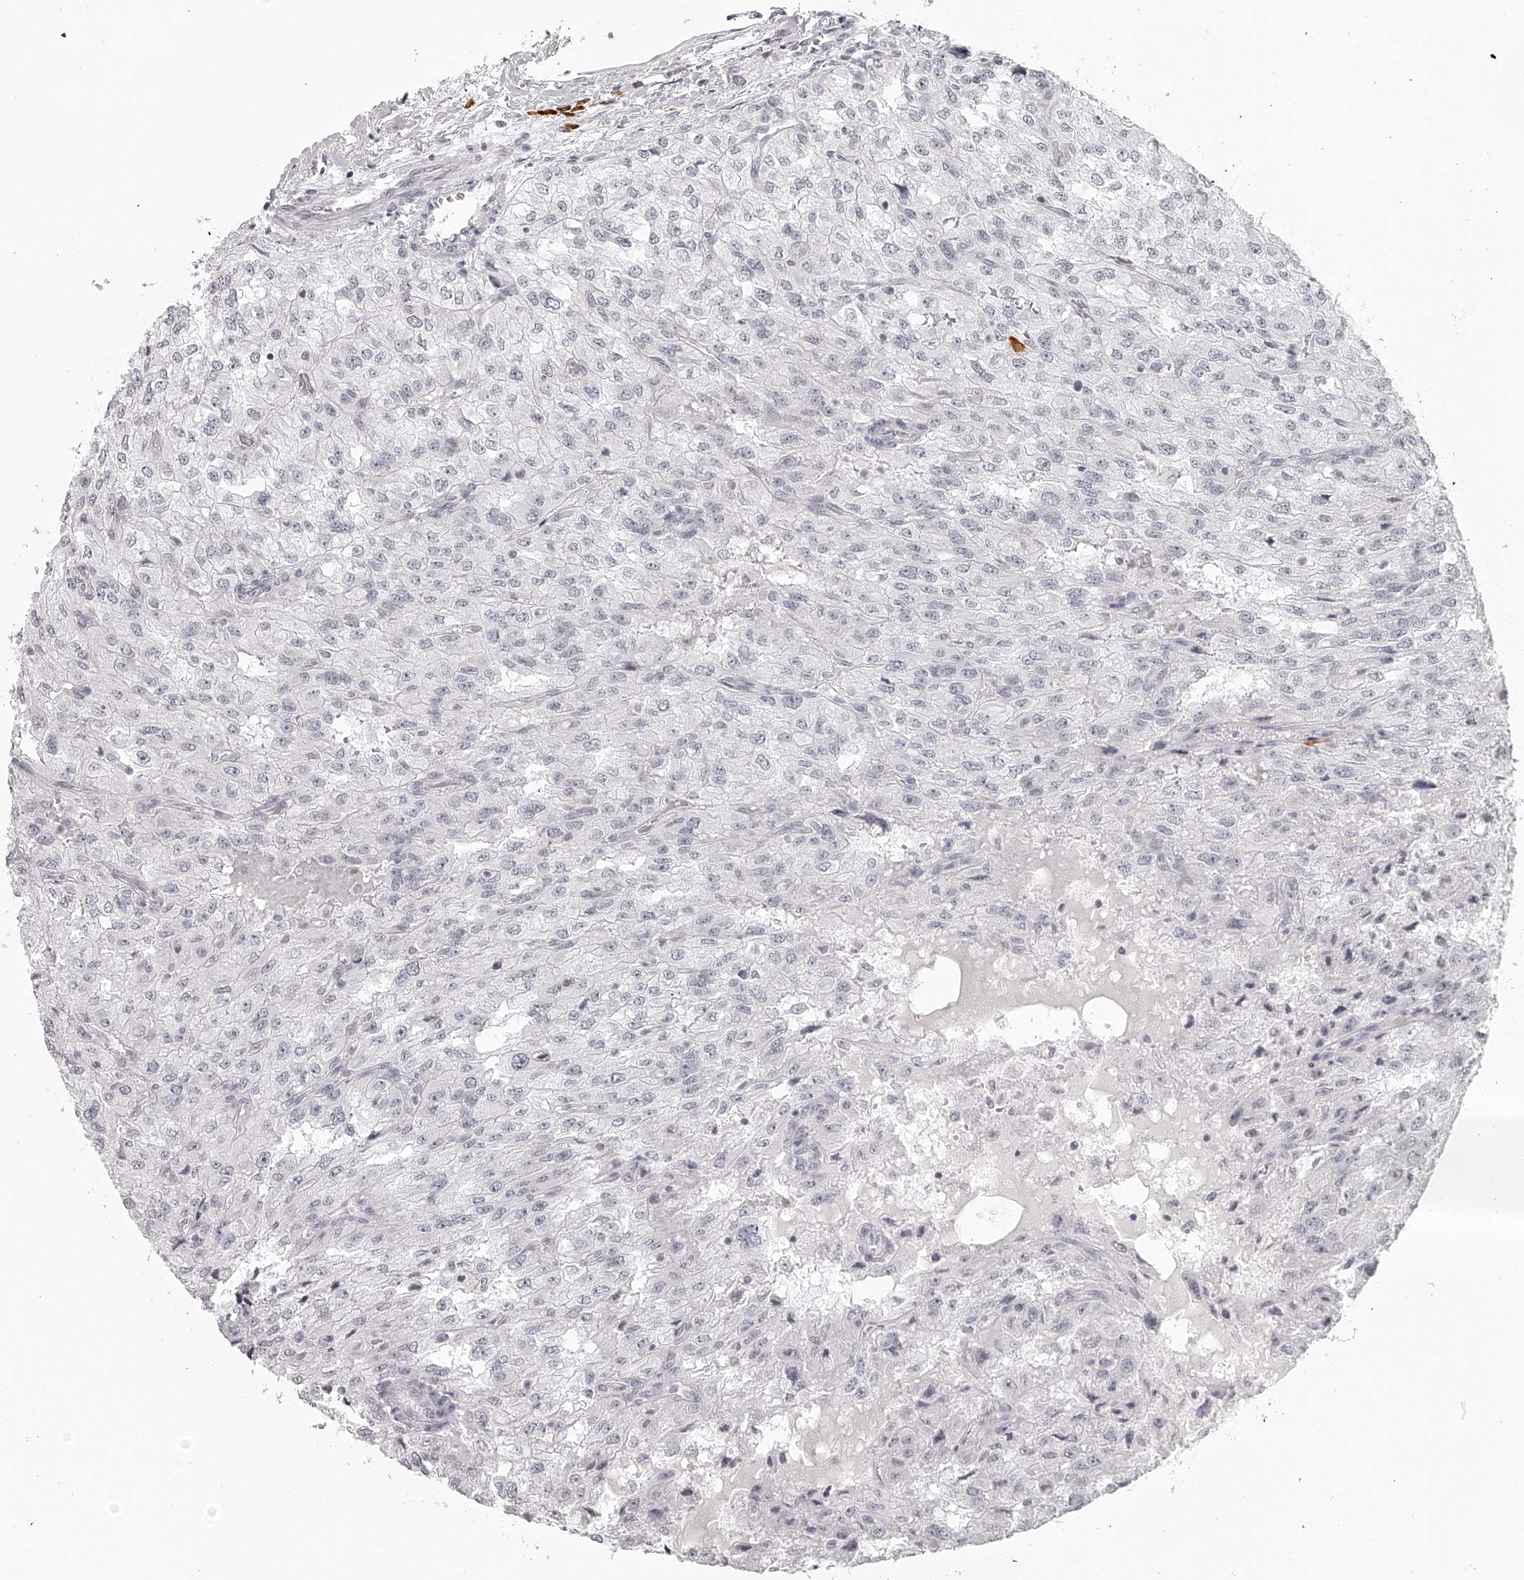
{"staining": {"intensity": "negative", "quantity": "none", "location": "none"}, "tissue": "renal cancer", "cell_type": "Tumor cells", "image_type": "cancer", "snomed": [{"axis": "morphology", "description": "Adenocarcinoma, NOS"}, {"axis": "topography", "description": "Kidney"}], "caption": "DAB (3,3'-diaminobenzidine) immunohistochemical staining of human renal cancer (adenocarcinoma) displays no significant expression in tumor cells.", "gene": "SEC11C", "patient": {"sex": "female", "age": 54}}